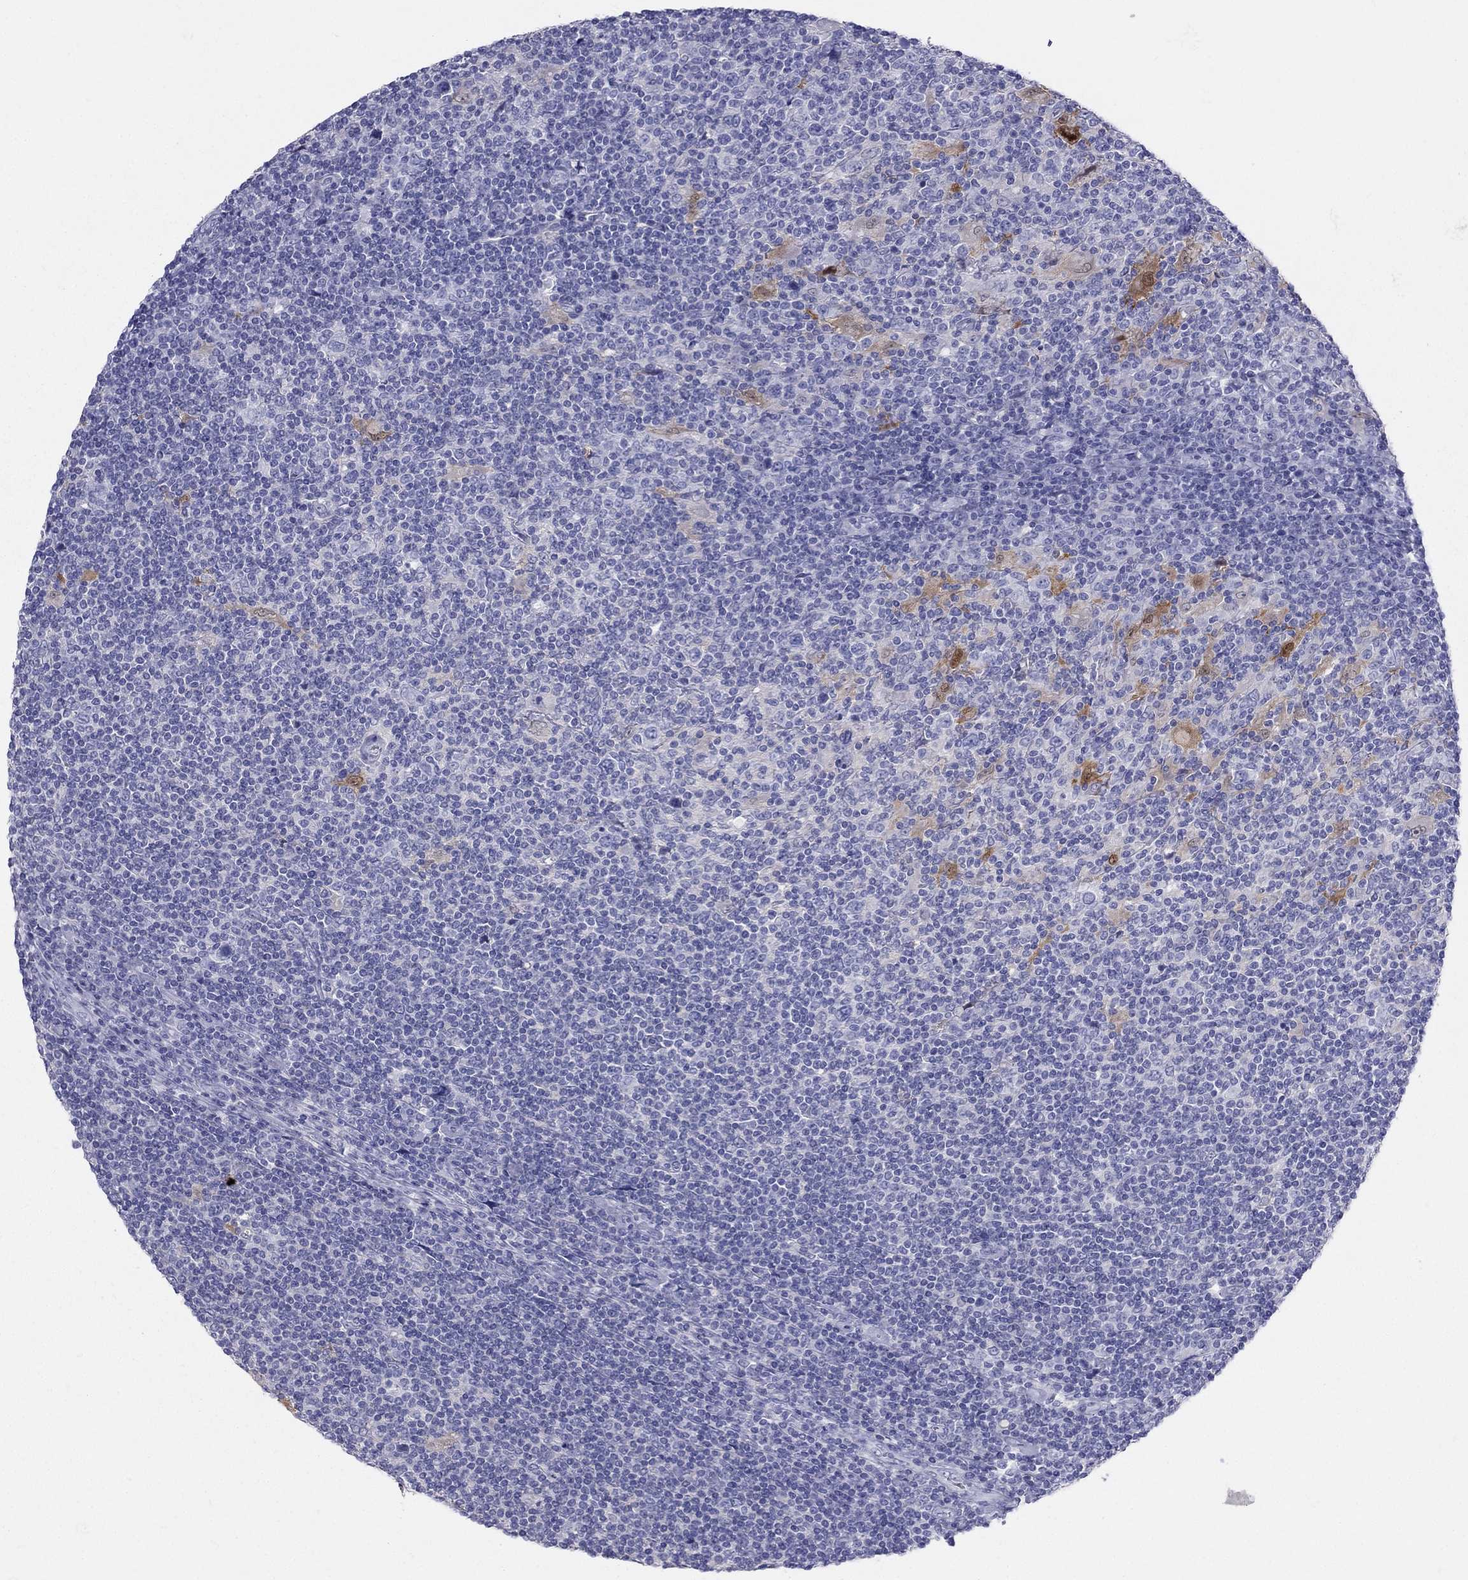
{"staining": {"intensity": "negative", "quantity": "none", "location": "none"}, "tissue": "lymphoma", "cell_type": "Tumor cells", "image_type": "cancer", "snomed": [{"axis": "morphology", "description": "Hodgkin's disease, NOS"}, {"axis": "topography", "description": "Lymph node"}], "caption": "DAB (3,3'-diaminobenzidine) immunohistochemical staining of Hodgkin's disease shows no significant expression in tumor cells.", "gene": "RFLNA", "patient": {"sex": "male", "age": 40}}